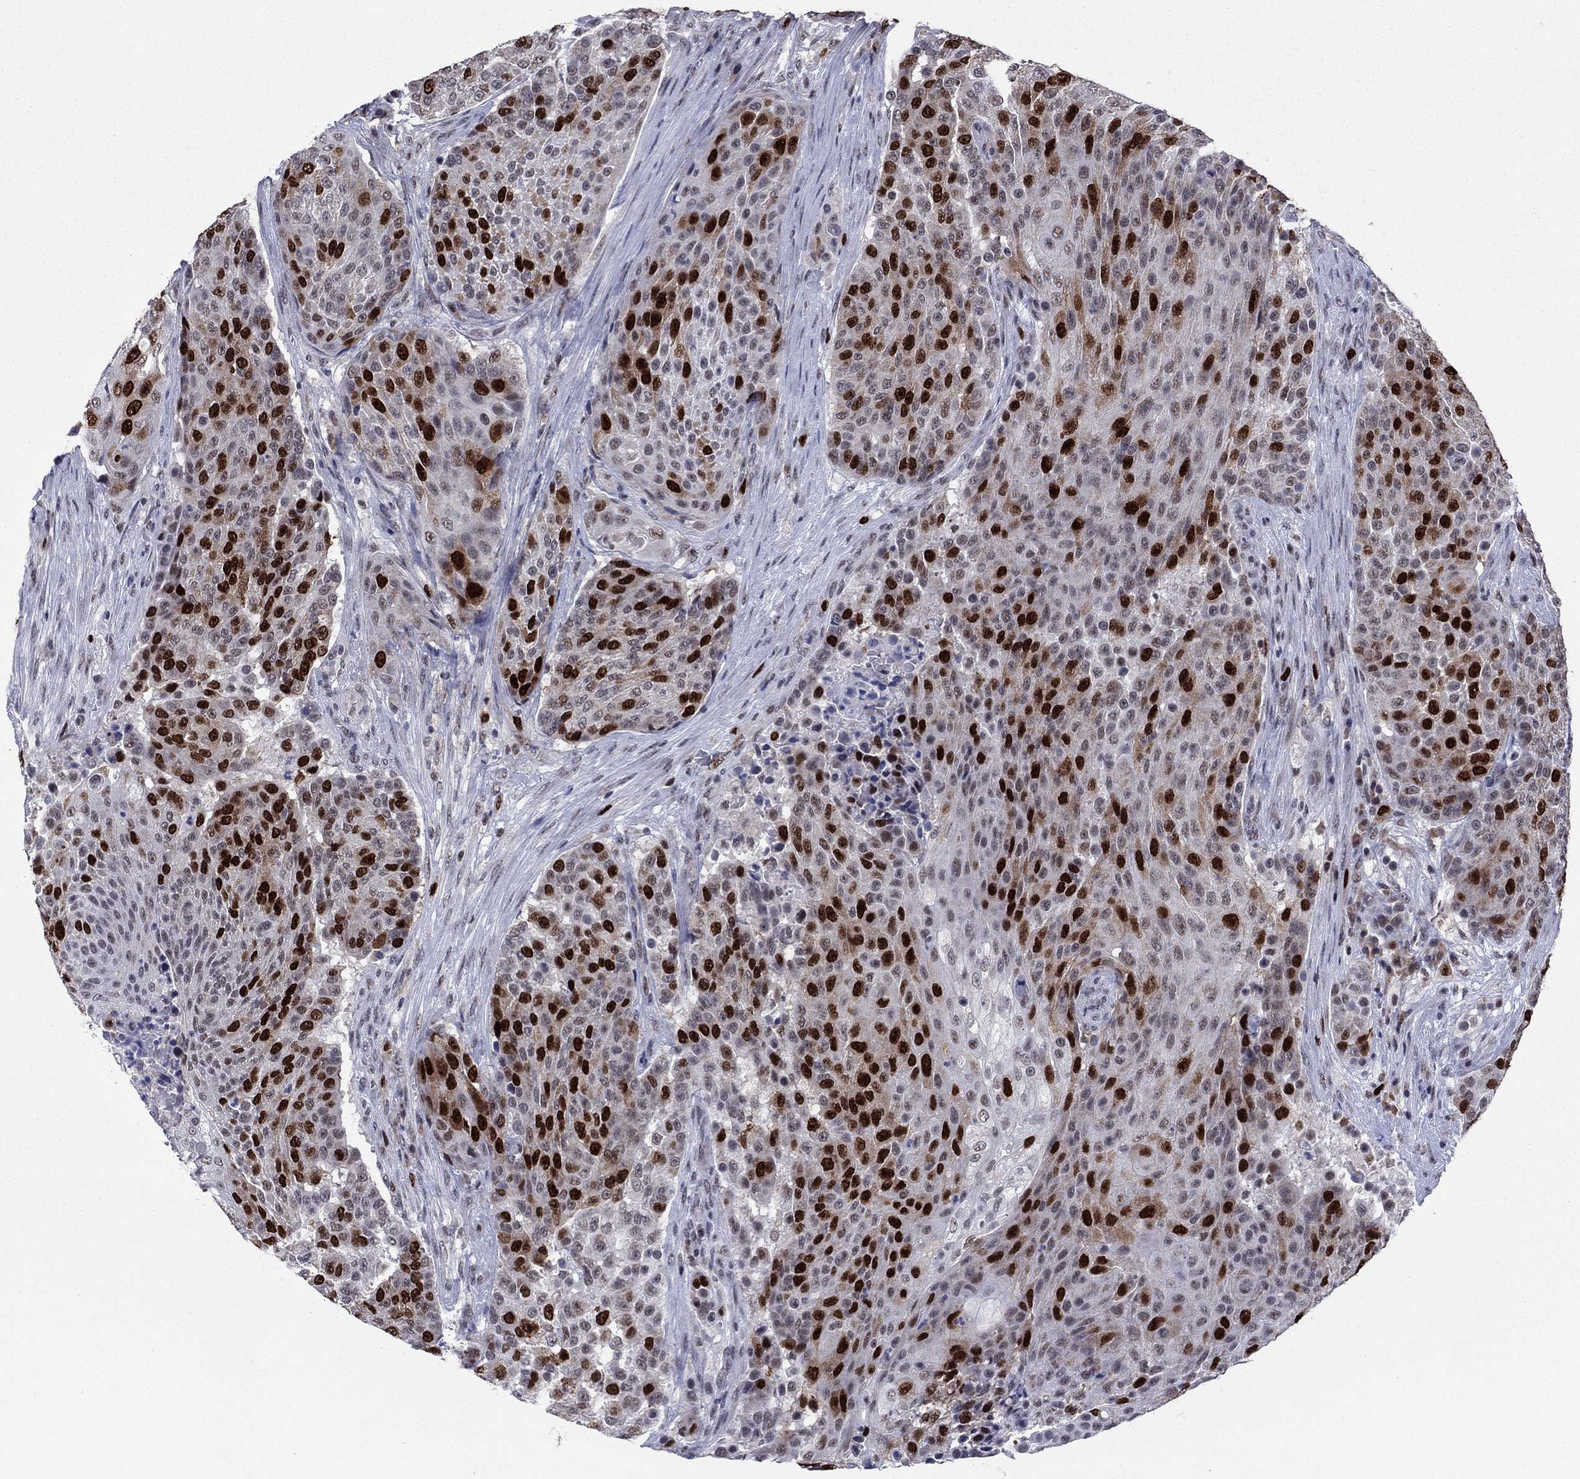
{"staining": {"intensity": "strong", "quantity": "25%-75%", "location": "nuclear"}, "tissue": "urothelial cancer", "cell_type": "Tumor cells", "image_type": "cancer", "snomed": [{"axis": "morphology", "description": "Urothelial carcinoma, High grade"}, {"axis": "topography", "description": "Urinary bladder"}], "caption": "A brown stain shows strong nuclear staining of a protein in human high-grade urothelial carcinoma tumor cells. (Brightfield microscopy of DAB IHC at high magnification).", "gene": "CDCA5", "patient": {"sex": "female", "age": 63}}